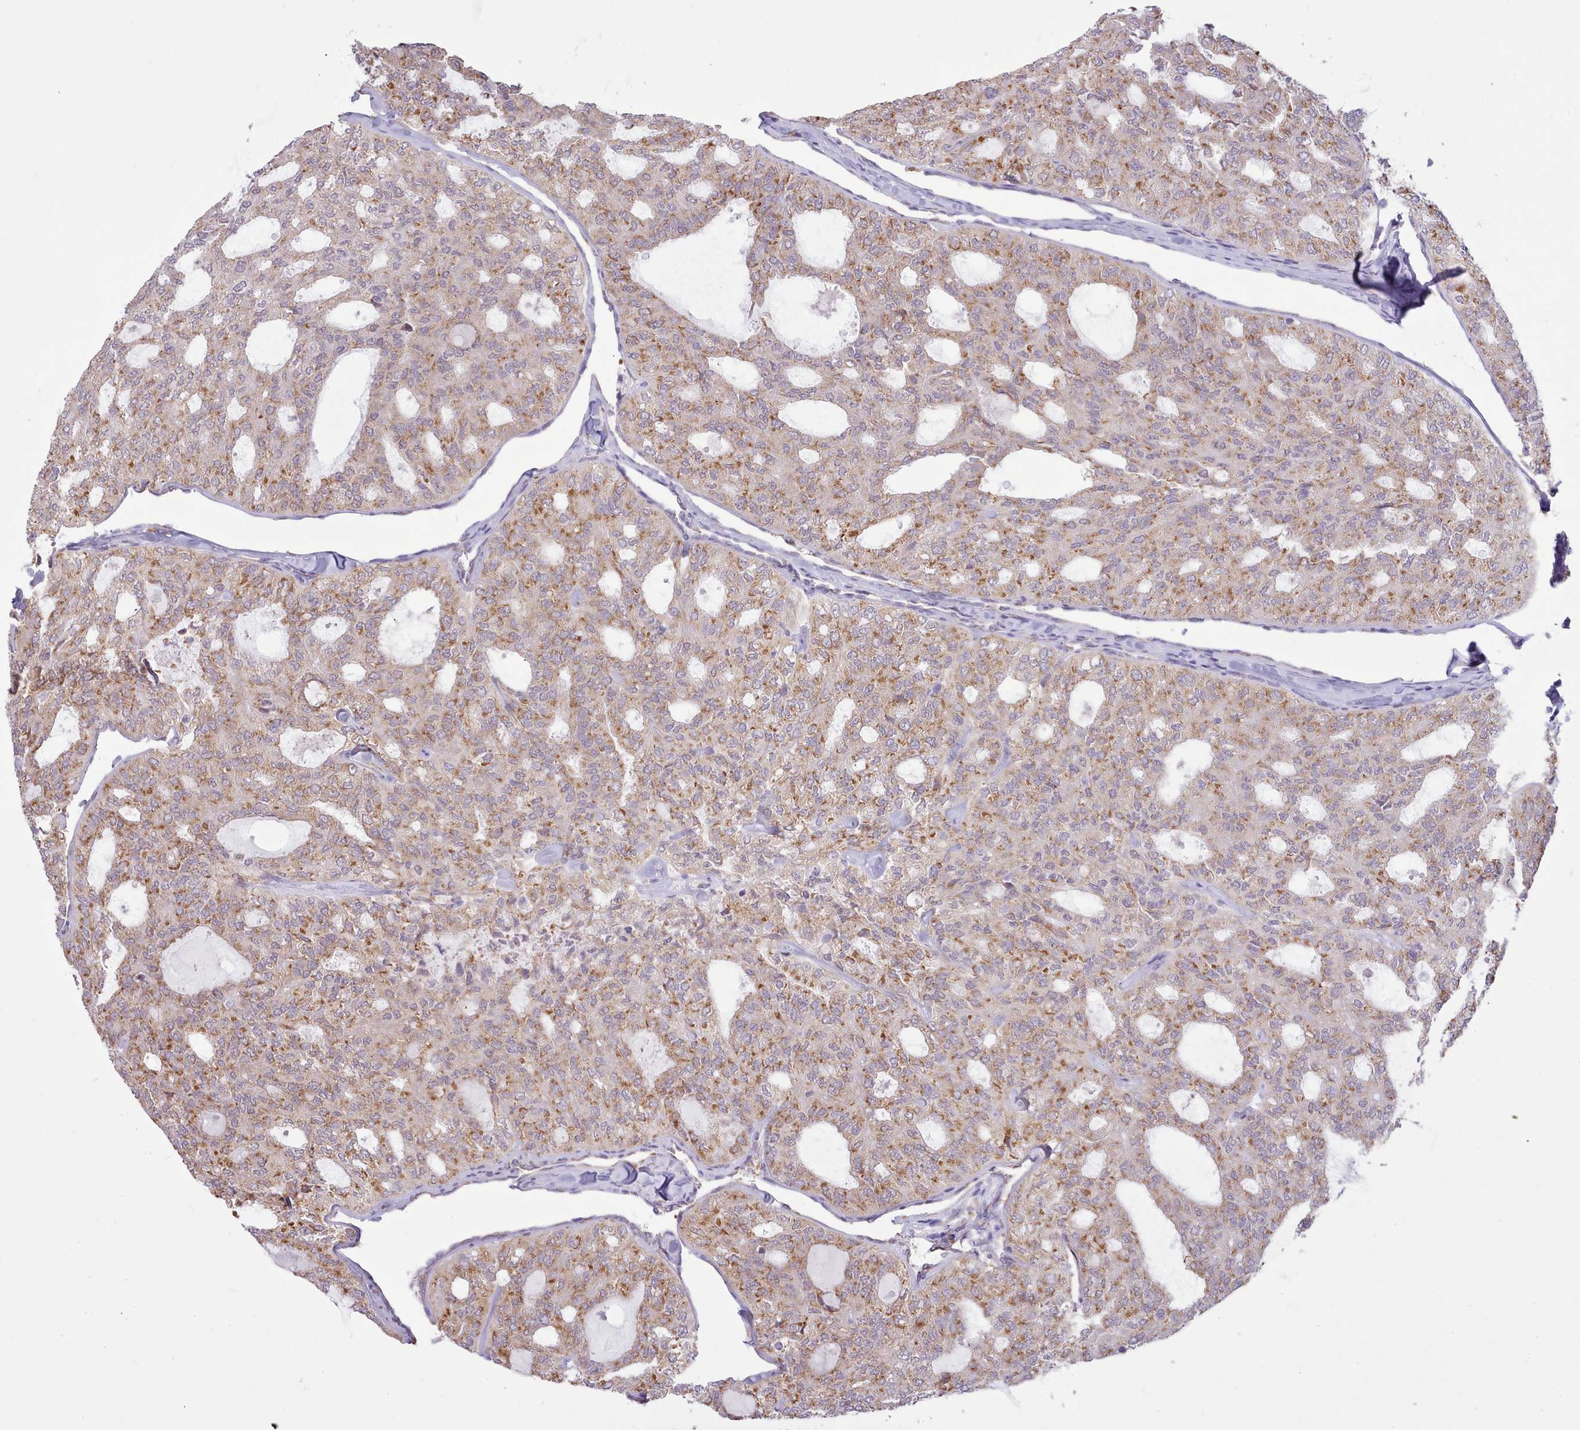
{"staining": {"intensity": "moderate", "quantity": ">75%", "location": "cytoplasmic/membranous"}, "tissue": "thyroid cancer", "cell_type": "Tumor cells", "image_type": "cancer", "snomed": [{"axis": "morphology", "description": "Follicular adenoma carcinoma, NOS"}, {"axis": "topography", "description": "Thyroid gland"}], "caption": "IHC staining of thyroid cancer (follicular adenoma carcinoma), which displays medium levels of moderate cytoplasmic/membranous expression in approximately >75% of tumor cells indicating moderate cytoplasmic/membranous protein expression. The staining was performed using DAB (brown) for protein detection and nuclei were counterstained in hematoxylin (blue).", "gene": "SEC61B", "patient": {"sex": "male", "age": 75}}